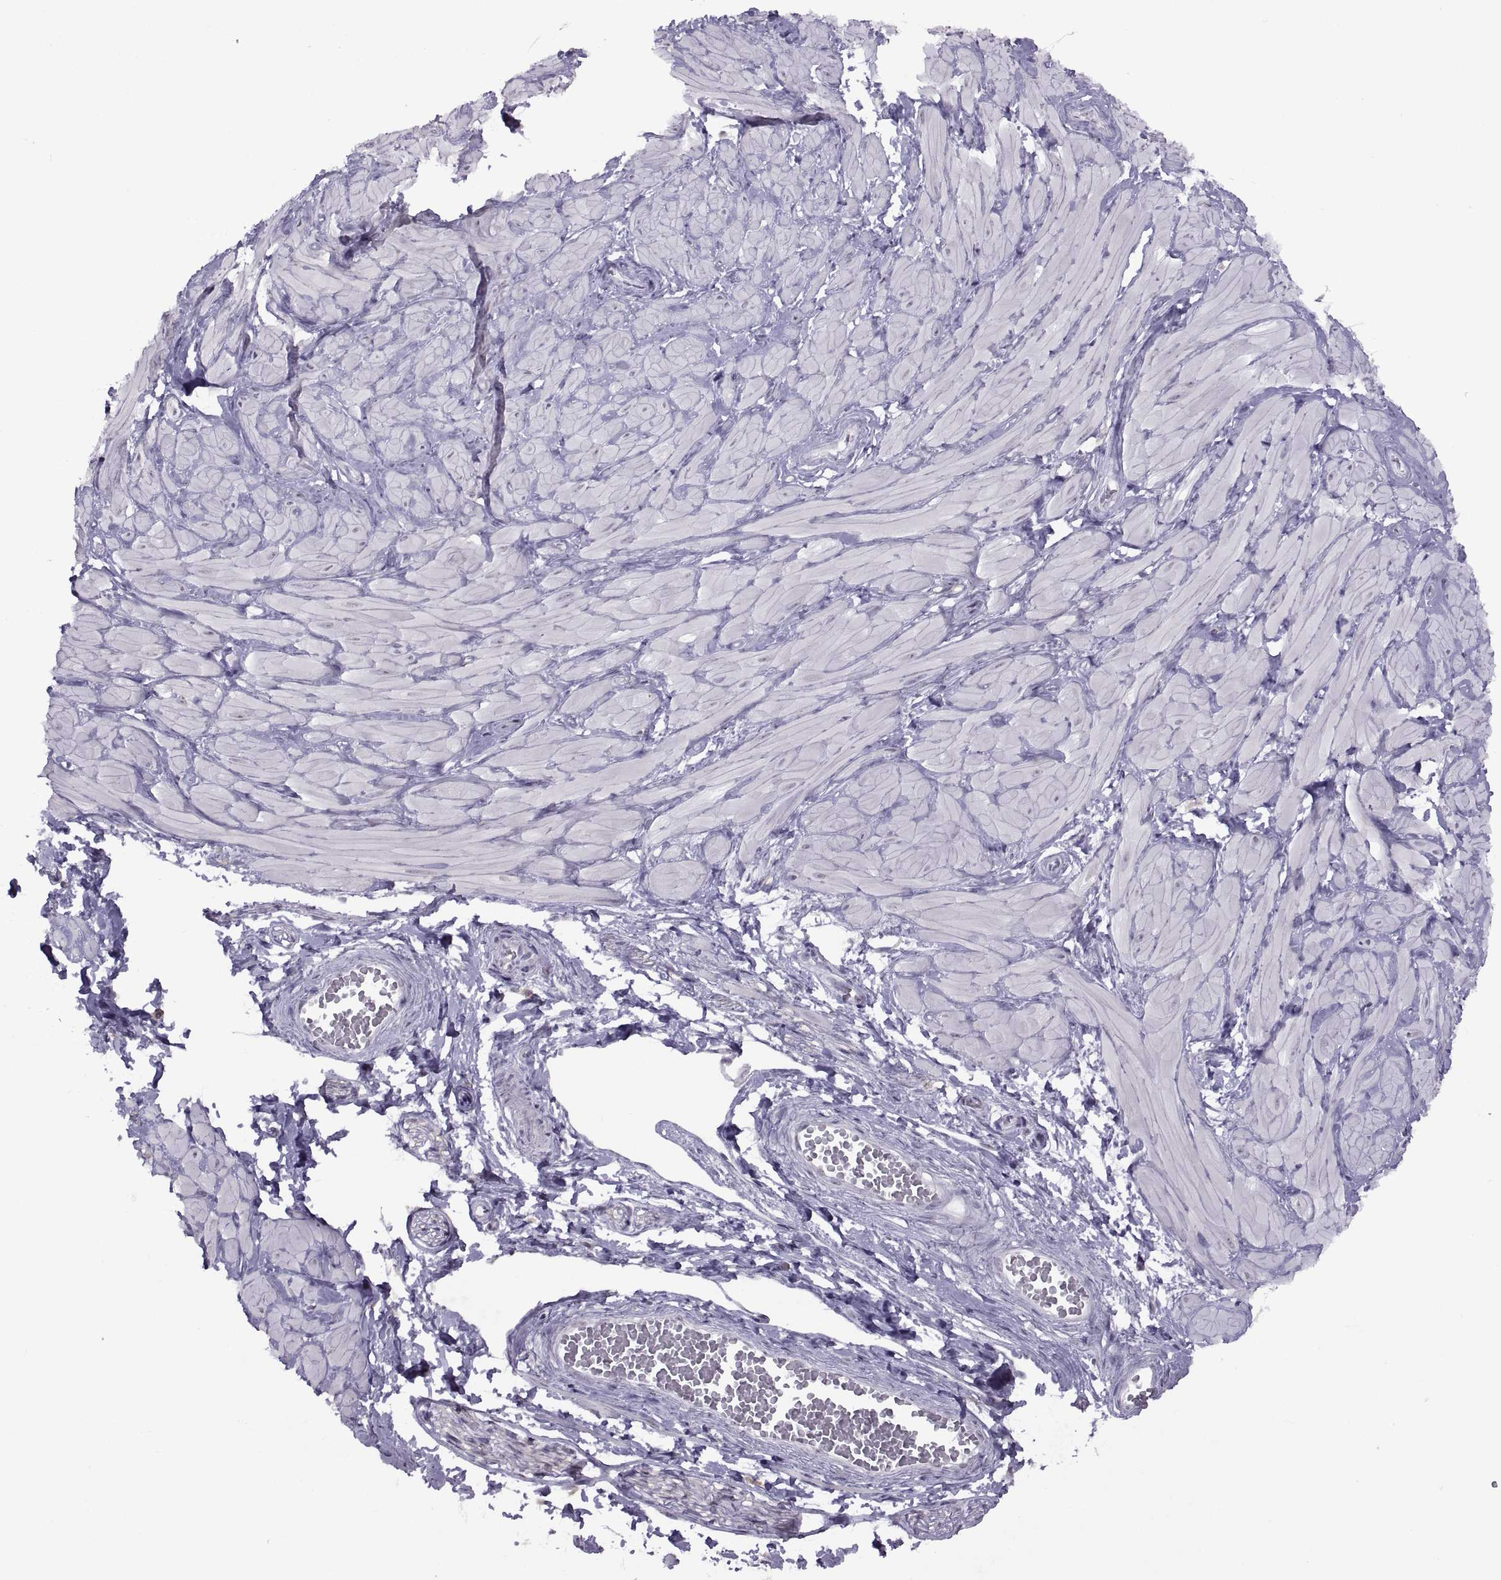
{"staining": {"intensity": "negative", "quantity": "none", "location": "none"}, "tissue": "adipose tissue", "cell_type": "Adipocytes", "image_type": "normal", "snomed": [{"axis": "morphology", "description": "Normal tissue, NOS"}, {"axis": "topography", "description": "Smooth muscle"}, {"axis": "topography", "description": "Peripheral nerve tissue"}], "caption": "Protein analysis of benign adipose tissue displays no significant positivity in adipocytes.", "gene": "ASIC2", "patient": {"sex": "male", "age": 22}}